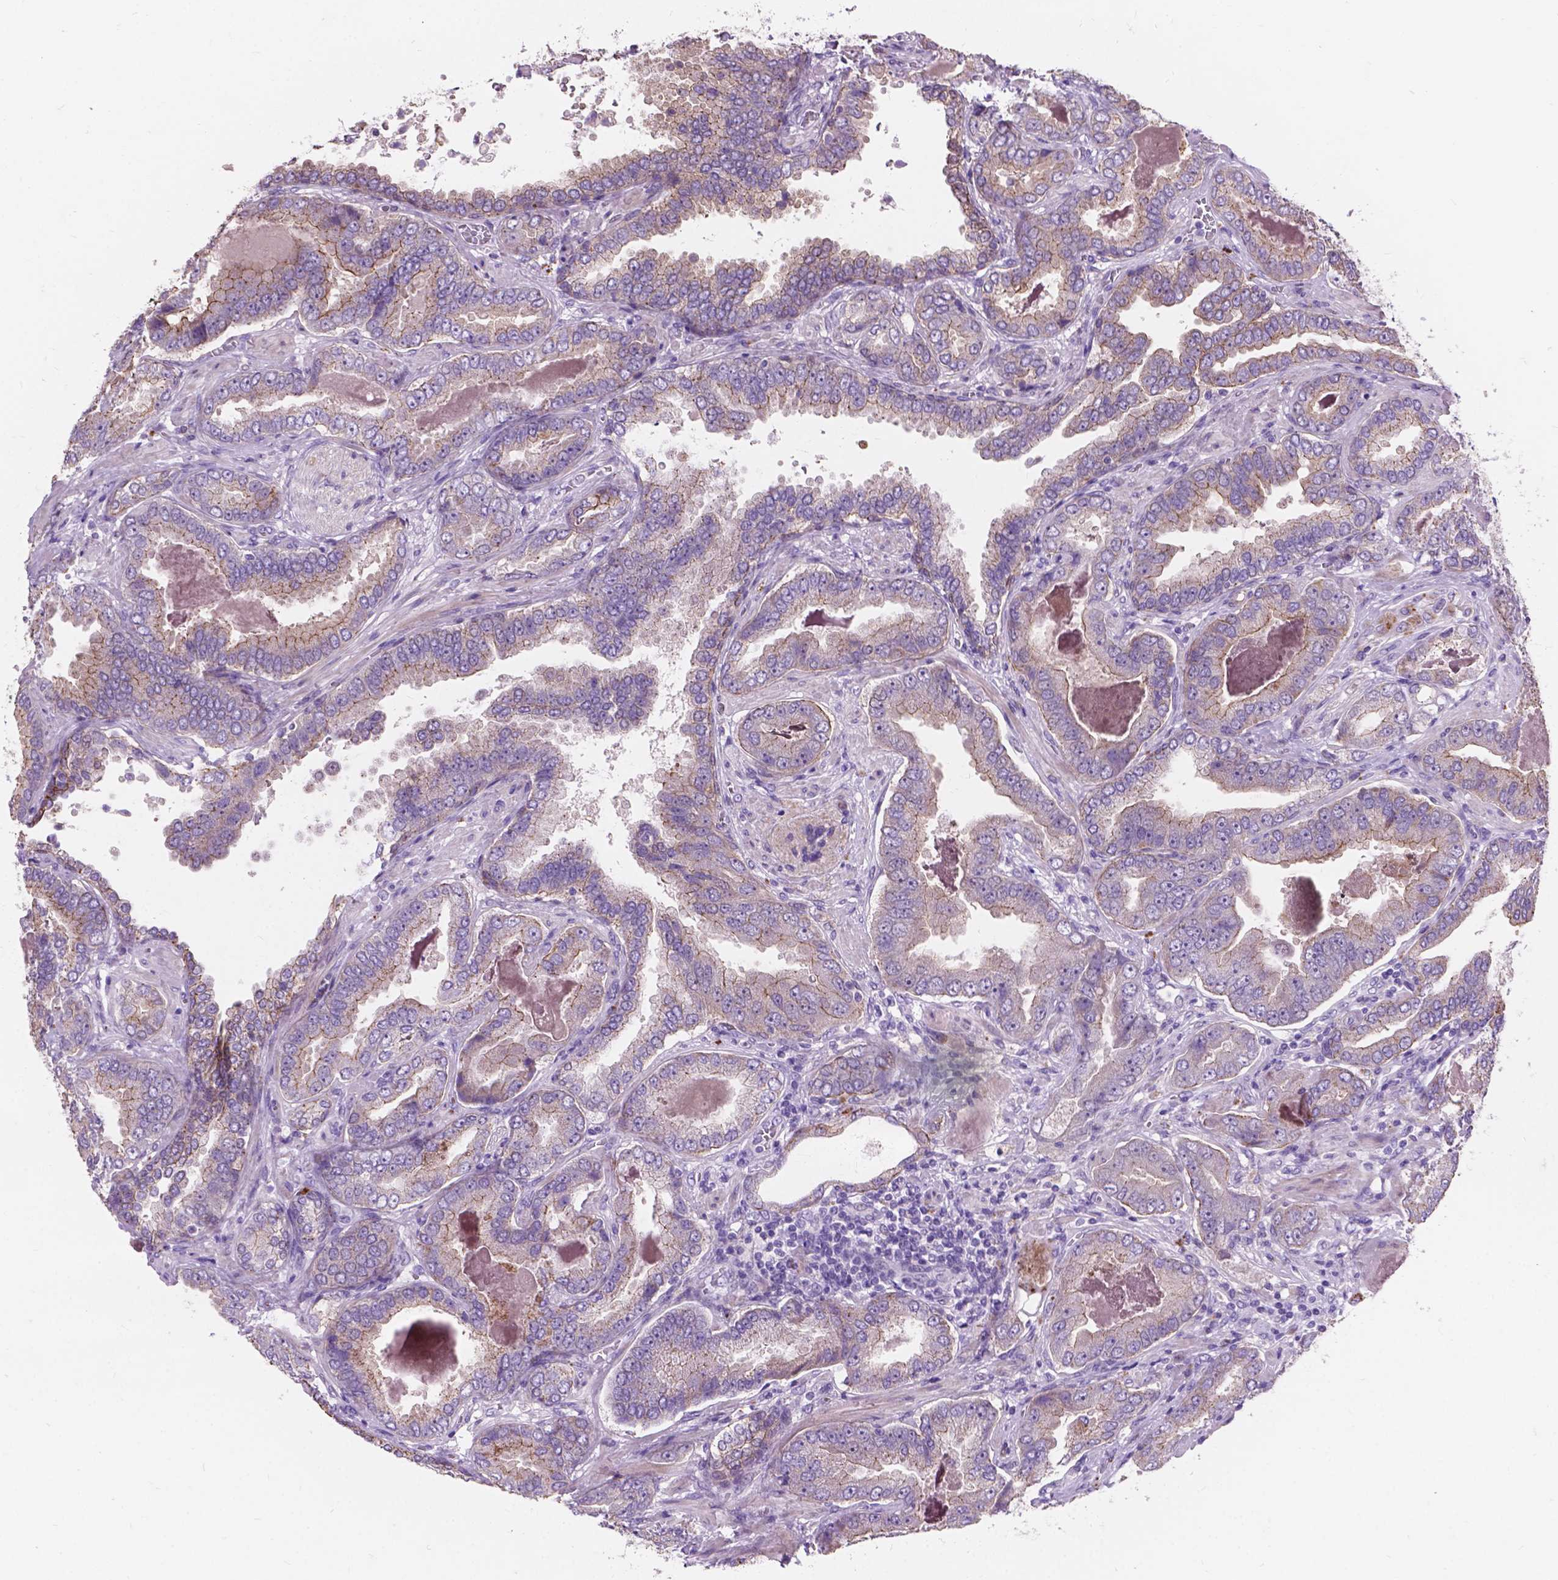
{"staining": {"intensity": "weak", "quantity": "25%-75%", "location": "cytoplasmic/membranous"}, "tissue": "prostate cancer", "cell_type": "Tumor cells", "image_type": "cancer", "snomed": [{"axis": "morphology", "description": "Adenocarcinoma, NOS"}, {"axis": "topography", "description": "Prostate"}], "caption": "Weak cytoplasmic/membranous protein expression is appreciated in approximately 25%-75% of tumor cells in prostate cancer (adenocarcinoma).", "gene": "MYH14", "patient": {"sex": "male", "age": 64}}